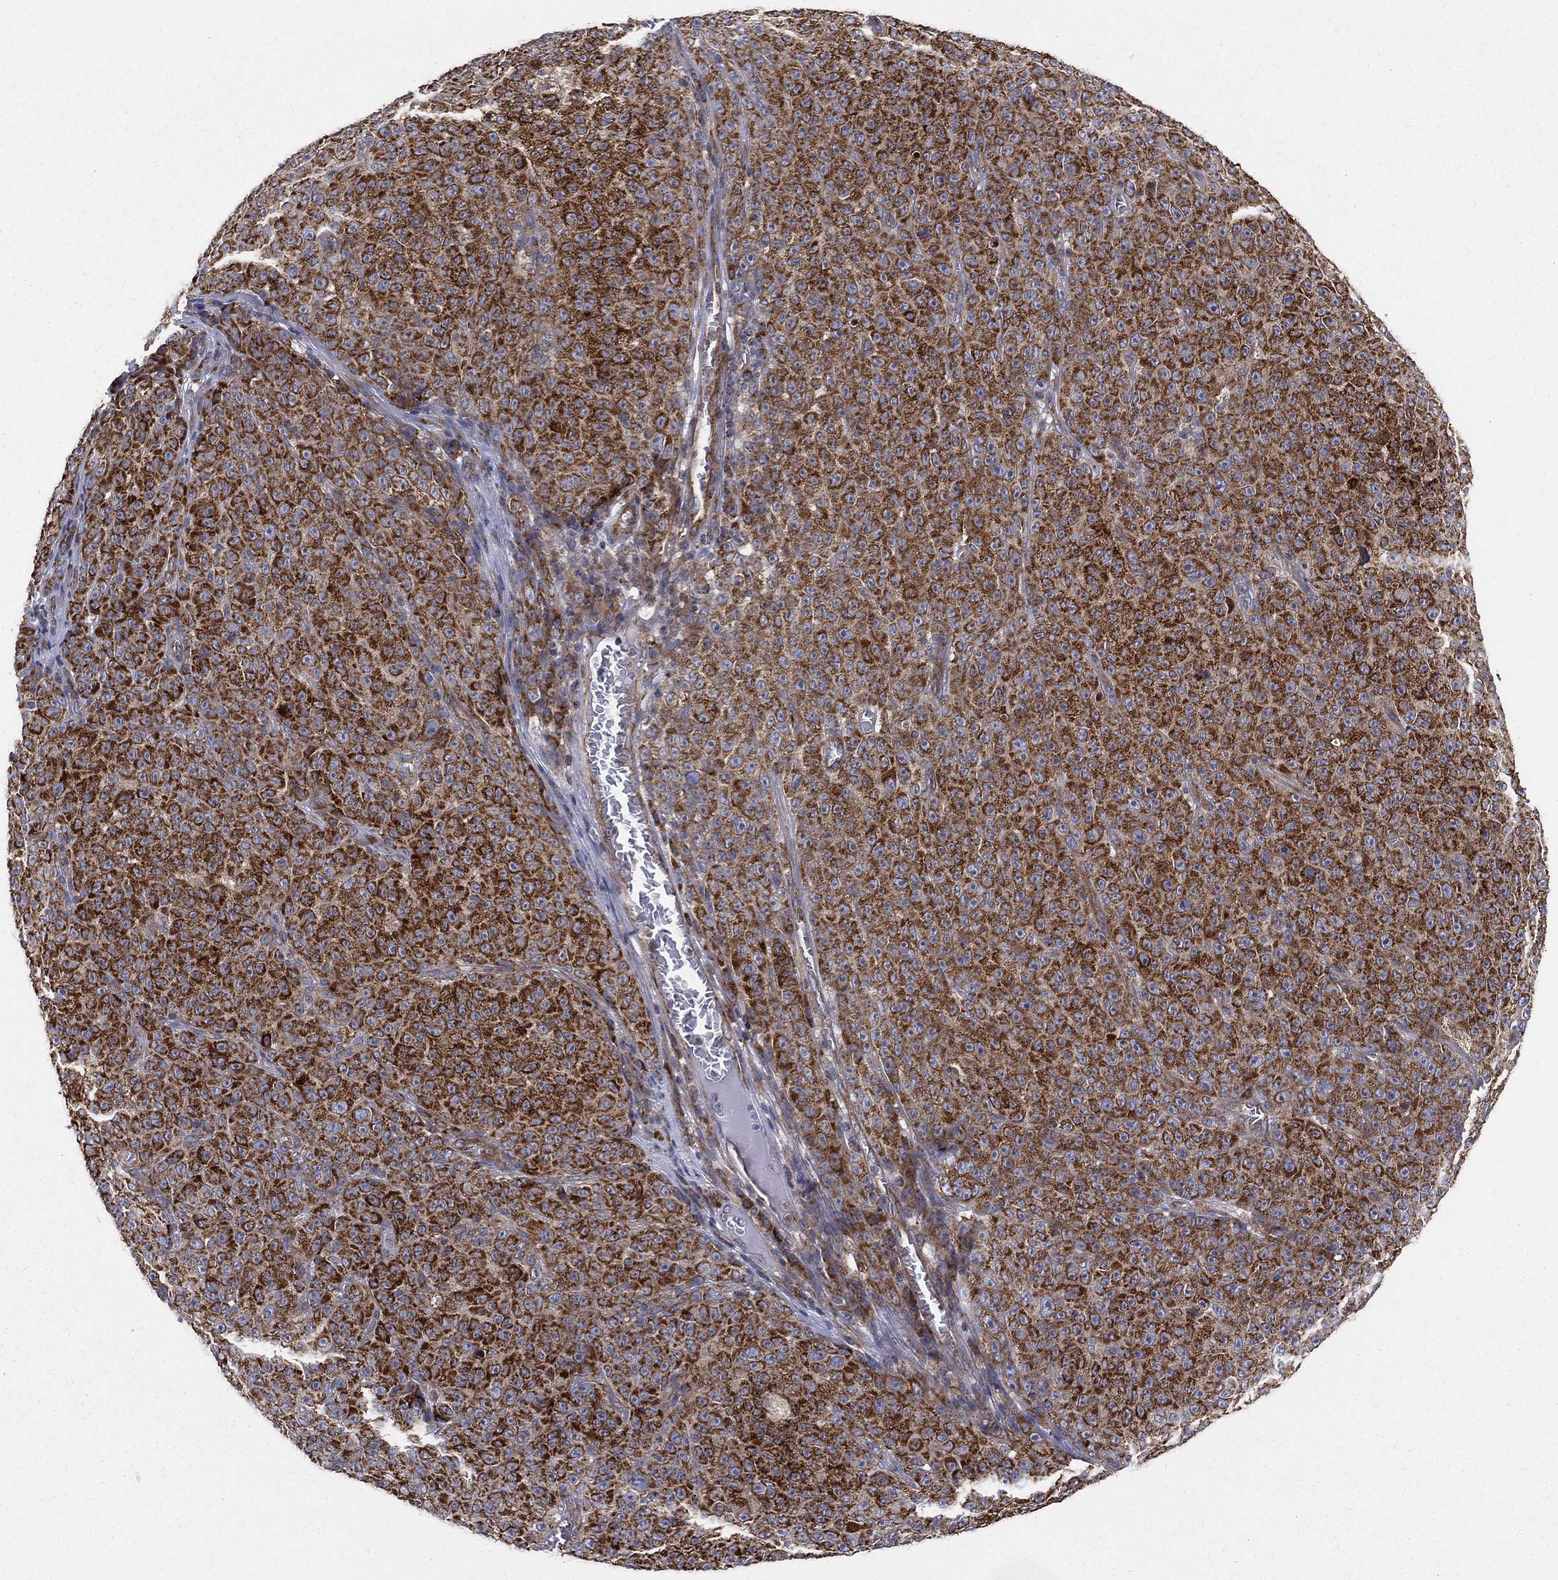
{"staining": {"intensity": "strong", "quantity": ">75%", "location": "cytoplasmic/membranous"}, "tissue": "melanoma", "cell_type": "Tumor cells", "image_type": "cancer", "snomed": [{"axis": "morphology", "description": "Malignant melanoma, NOS"}, {"axis": "topography", "description": "Skin"}], "caption": "Protein positivity by immunohistochemistry (IHC) exhibits strong cytoplasmic/membranous positivity in about >75% of tumor cells in malignant melanoma. Using DAB (3,3'-diaminobenzidine) (brown) and hematoxylin (blue) stains, captured at high magnification using brightfield microscopy.", "gene": "MIX23", "patient": {"sex": "female", "age": 82}}